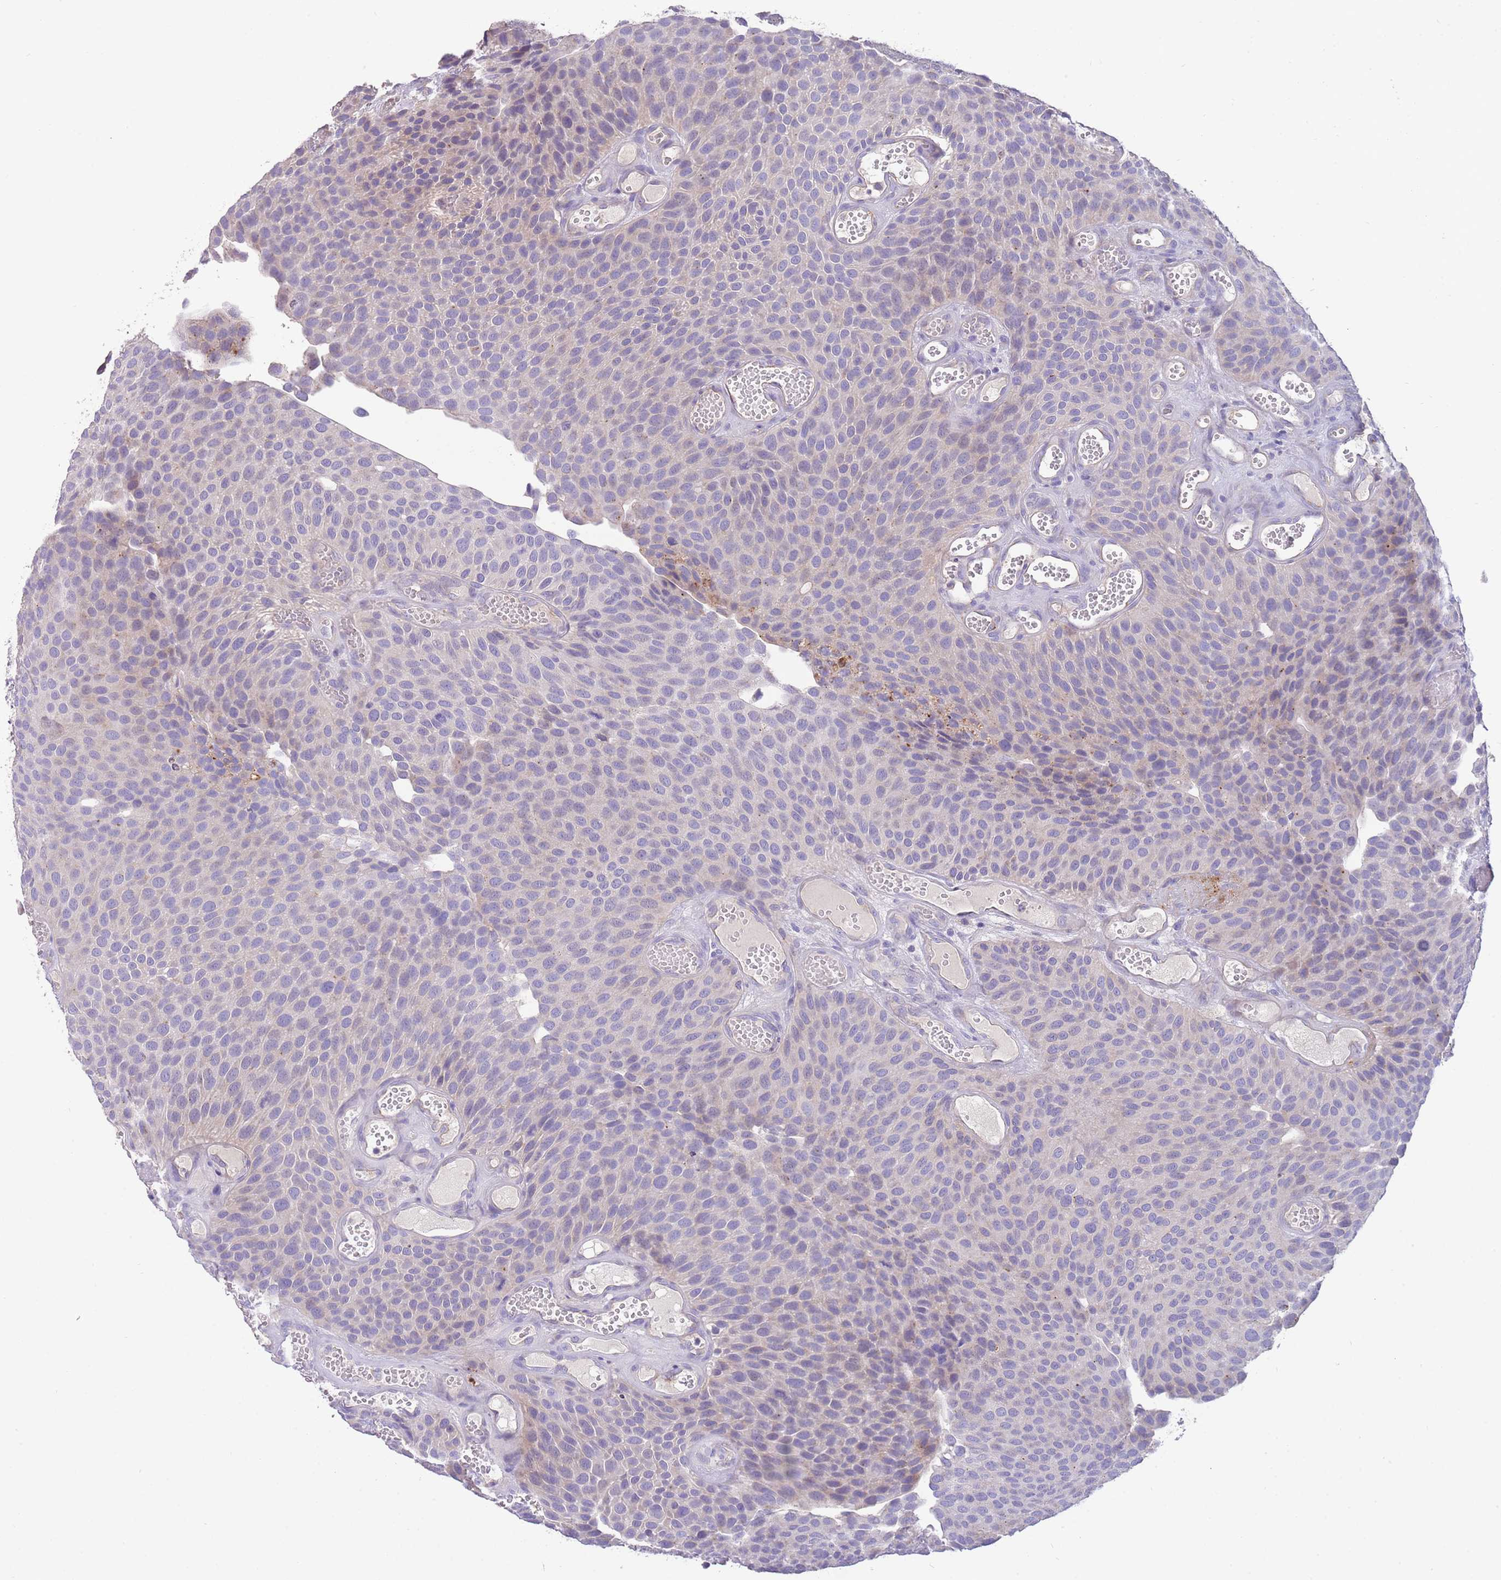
{"staining": {"intensity": "negative", "quantity": "none", "location": "none"}, "tissue": "urothelial cancer", "cell_type": "Tumor cells", "image_type": "cancer", "snomed": [{"axis": "morphology", "description": "Urothelial carcinoma, Low grade"}, {"axis": "topography", "description": "Urinary bladder"}], "caption": "The image exhibits no significant staining in tumor cells of urothelial cancer. The staining is performed using DAB (3,3'-diaminobenzidine) brown chromogen with nuclei counter-stained in using hematoxylin.", "gene": "SFTPA1", "patient": {"sex": "male", "age": 89}}